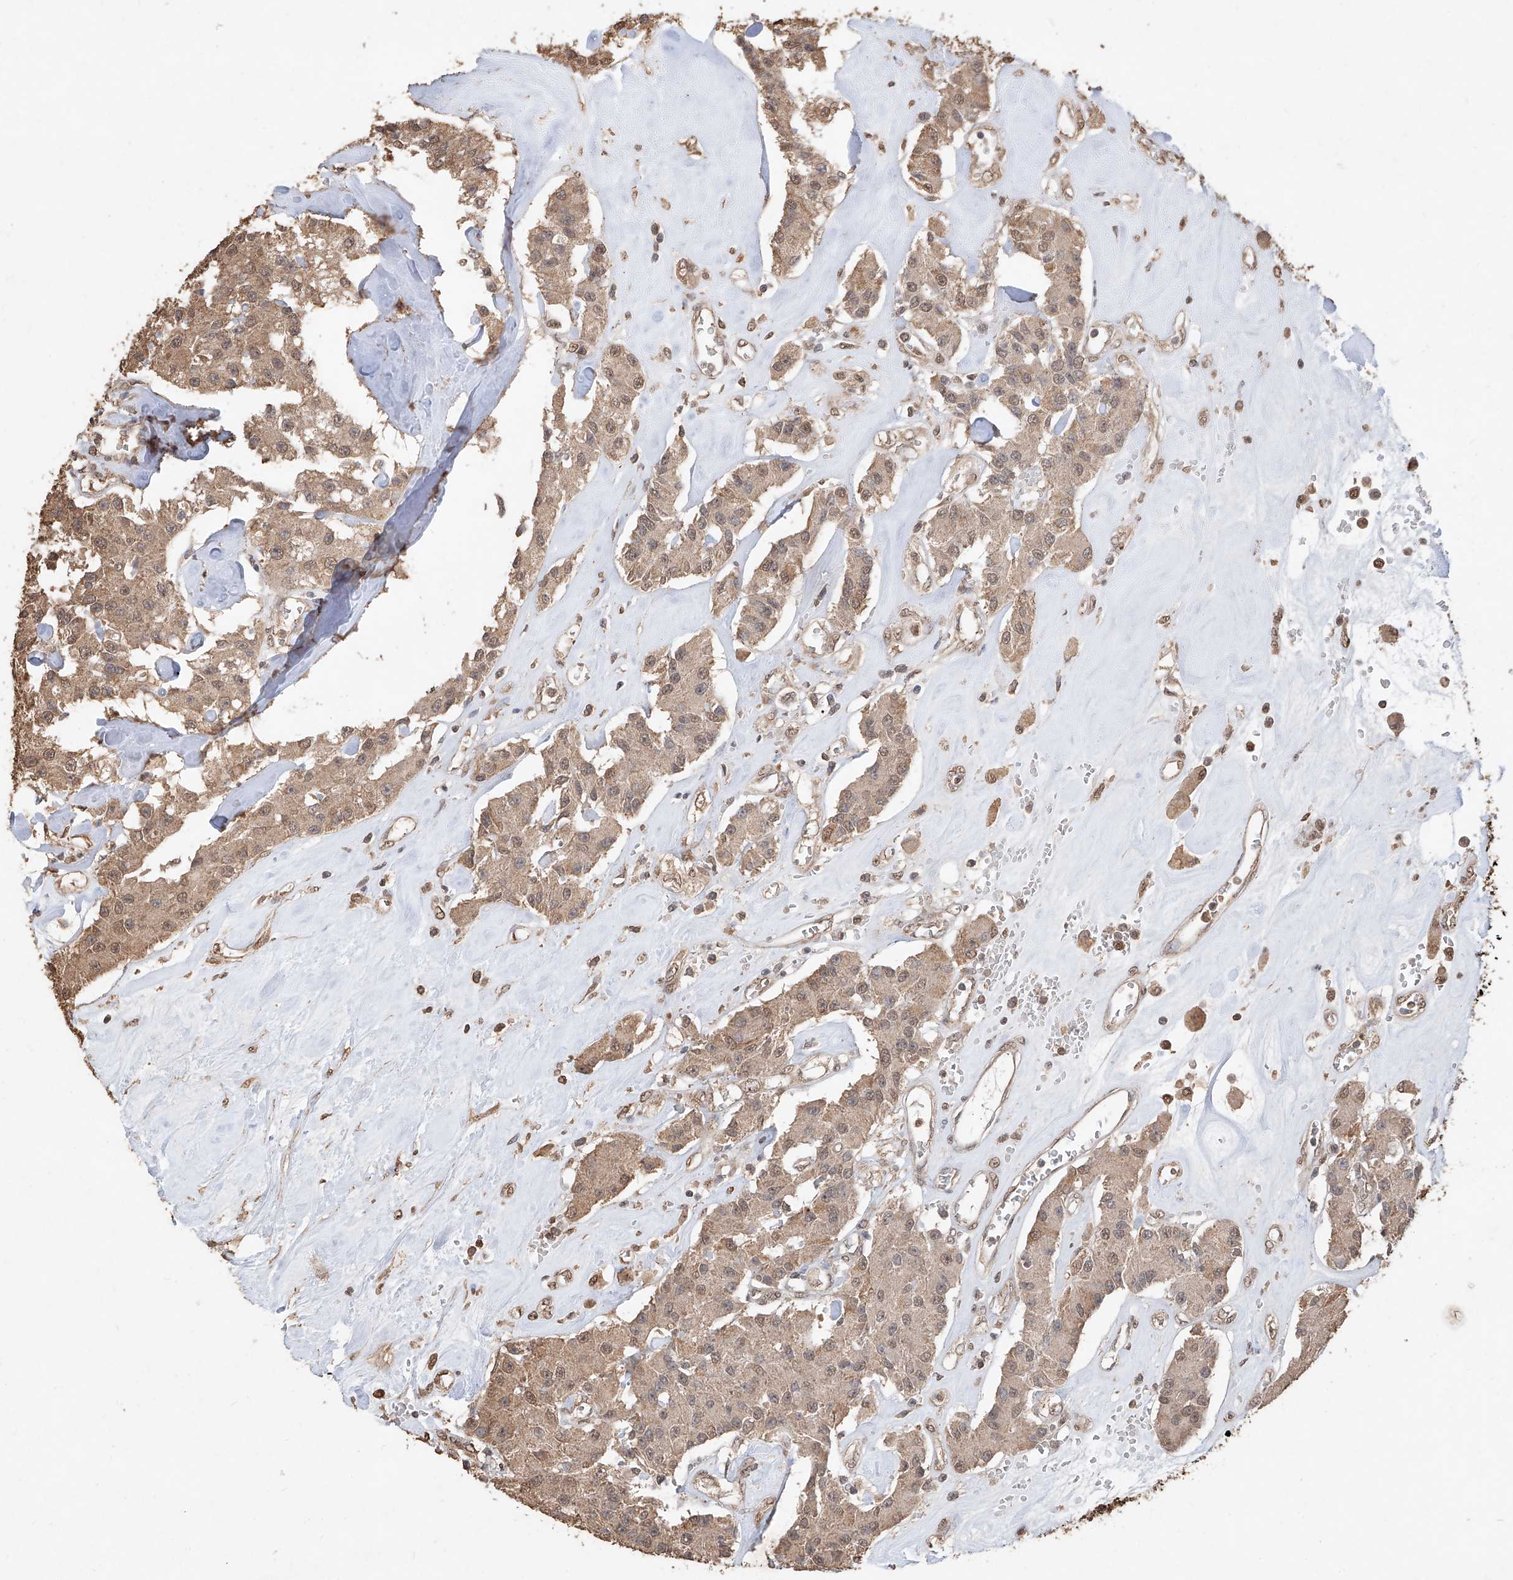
{"staining": {"intensity": "moderate", "quantity": ">75%", "location": "cytoplasmic/membranous,nuclear"}, "tissue": "carcinoid", "cell_type": "Tumor cells", "image_type": "cancer", "snomed": [{"axis": "morphology", "description": "Carcinoid, malignant, NOS"}, {"axis": "topography", "description": "Pancreas"}], "caption": "Human carcinoid stained with a brown dye exhibits moderate cytoplasmic/membranous and nuclear positive positivity in about >75% of tumor cells.", "gene": "ELOVL1", "patient": {"sex": "male", "age": 41}}